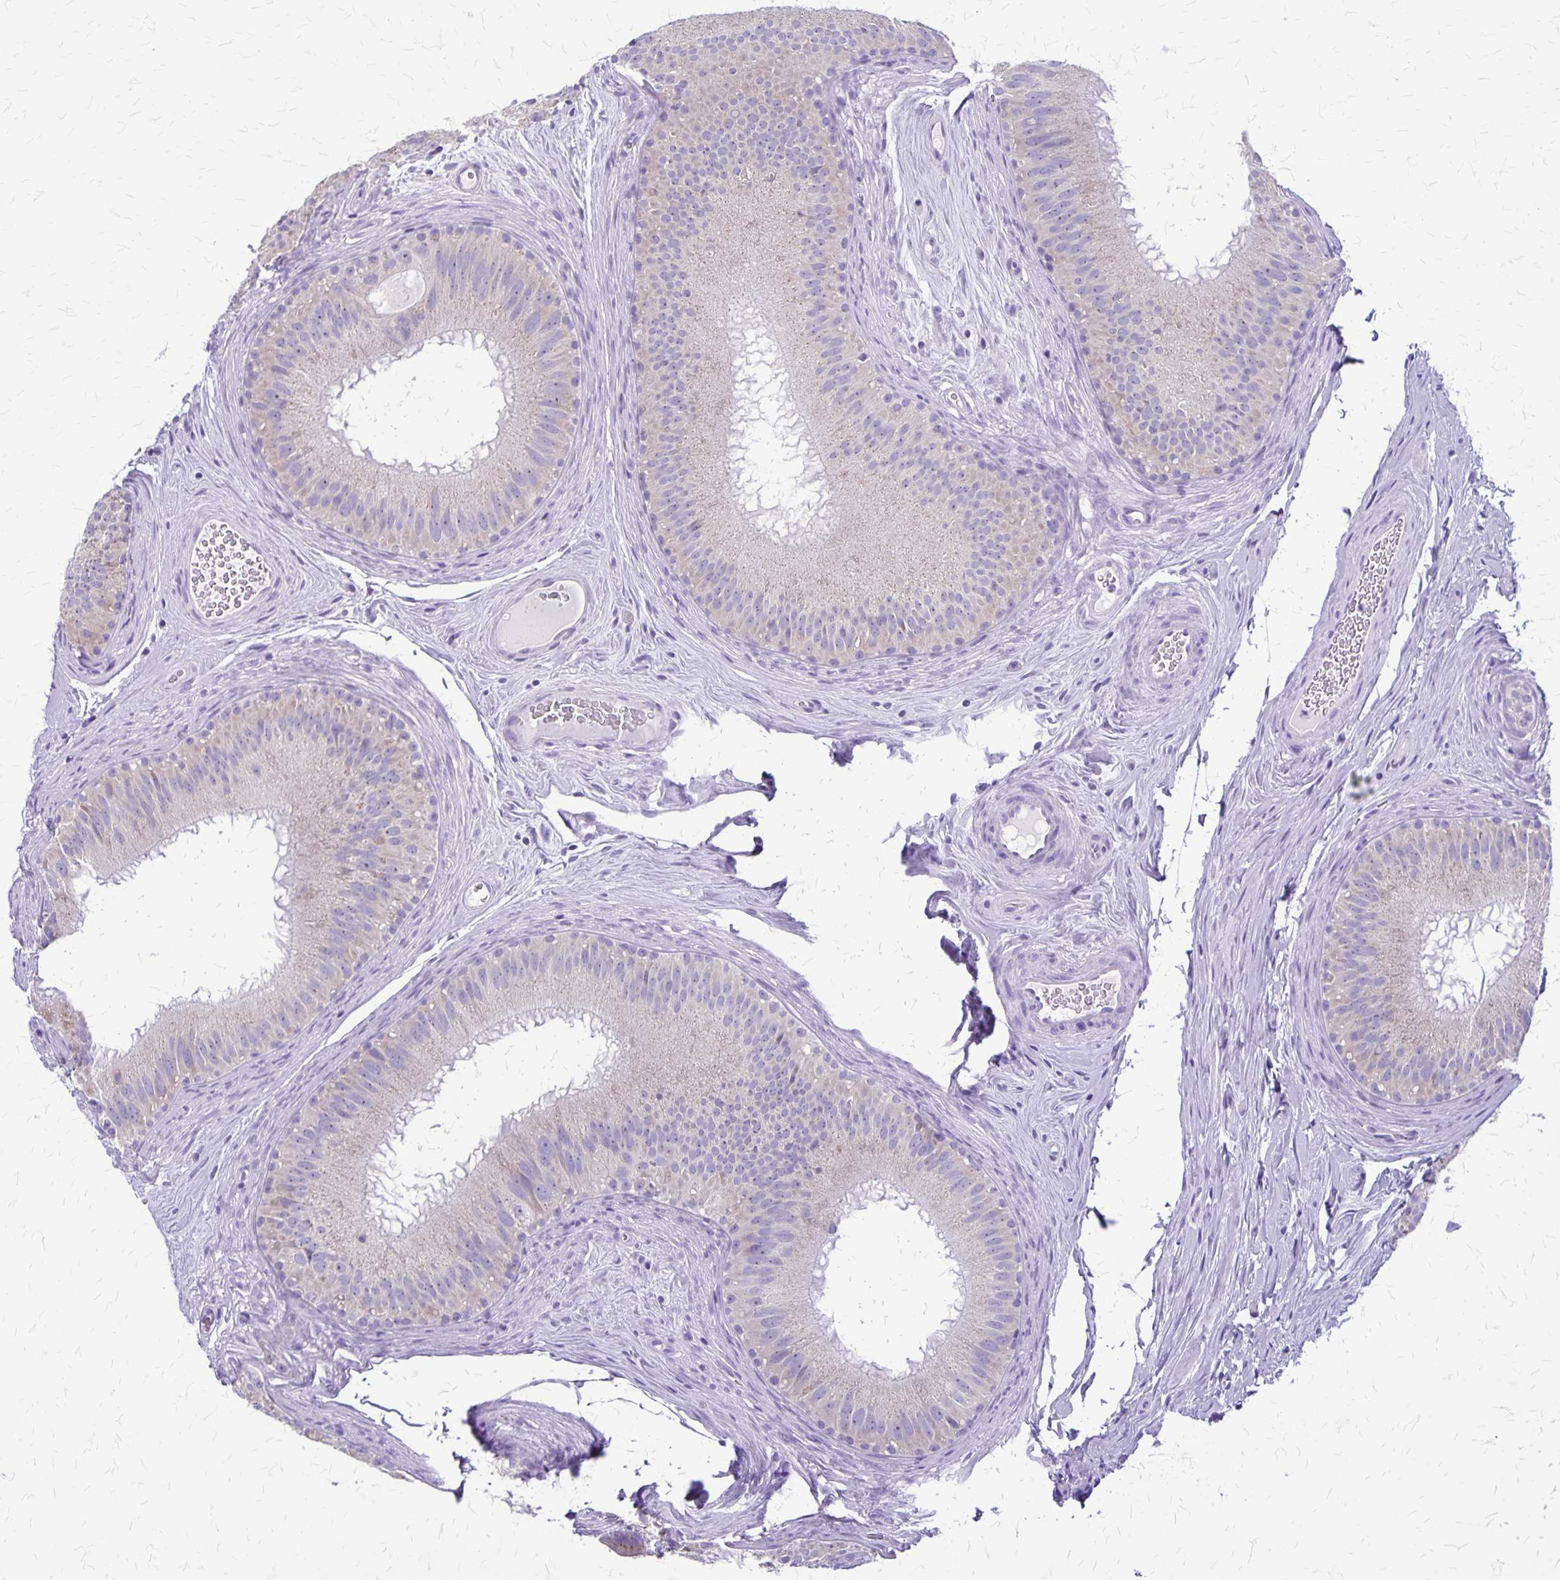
{"staining": {"intensity": "negative", "quantity": "none", "location": "none"}, "tissue": "epididymis", "cell_type": "Glandular cells", "image_type": "normal", "snomed": [{"axis": "morphology", "description": "Normal tissue, NOS"}, {"axis": "topography", "description": "Epididymis"}], "caption": "Glandular cells show no significant expression in unremarkable epididymis.", "gene": "PLXNB3", "patient": {"sex": "male", "age": 44}}